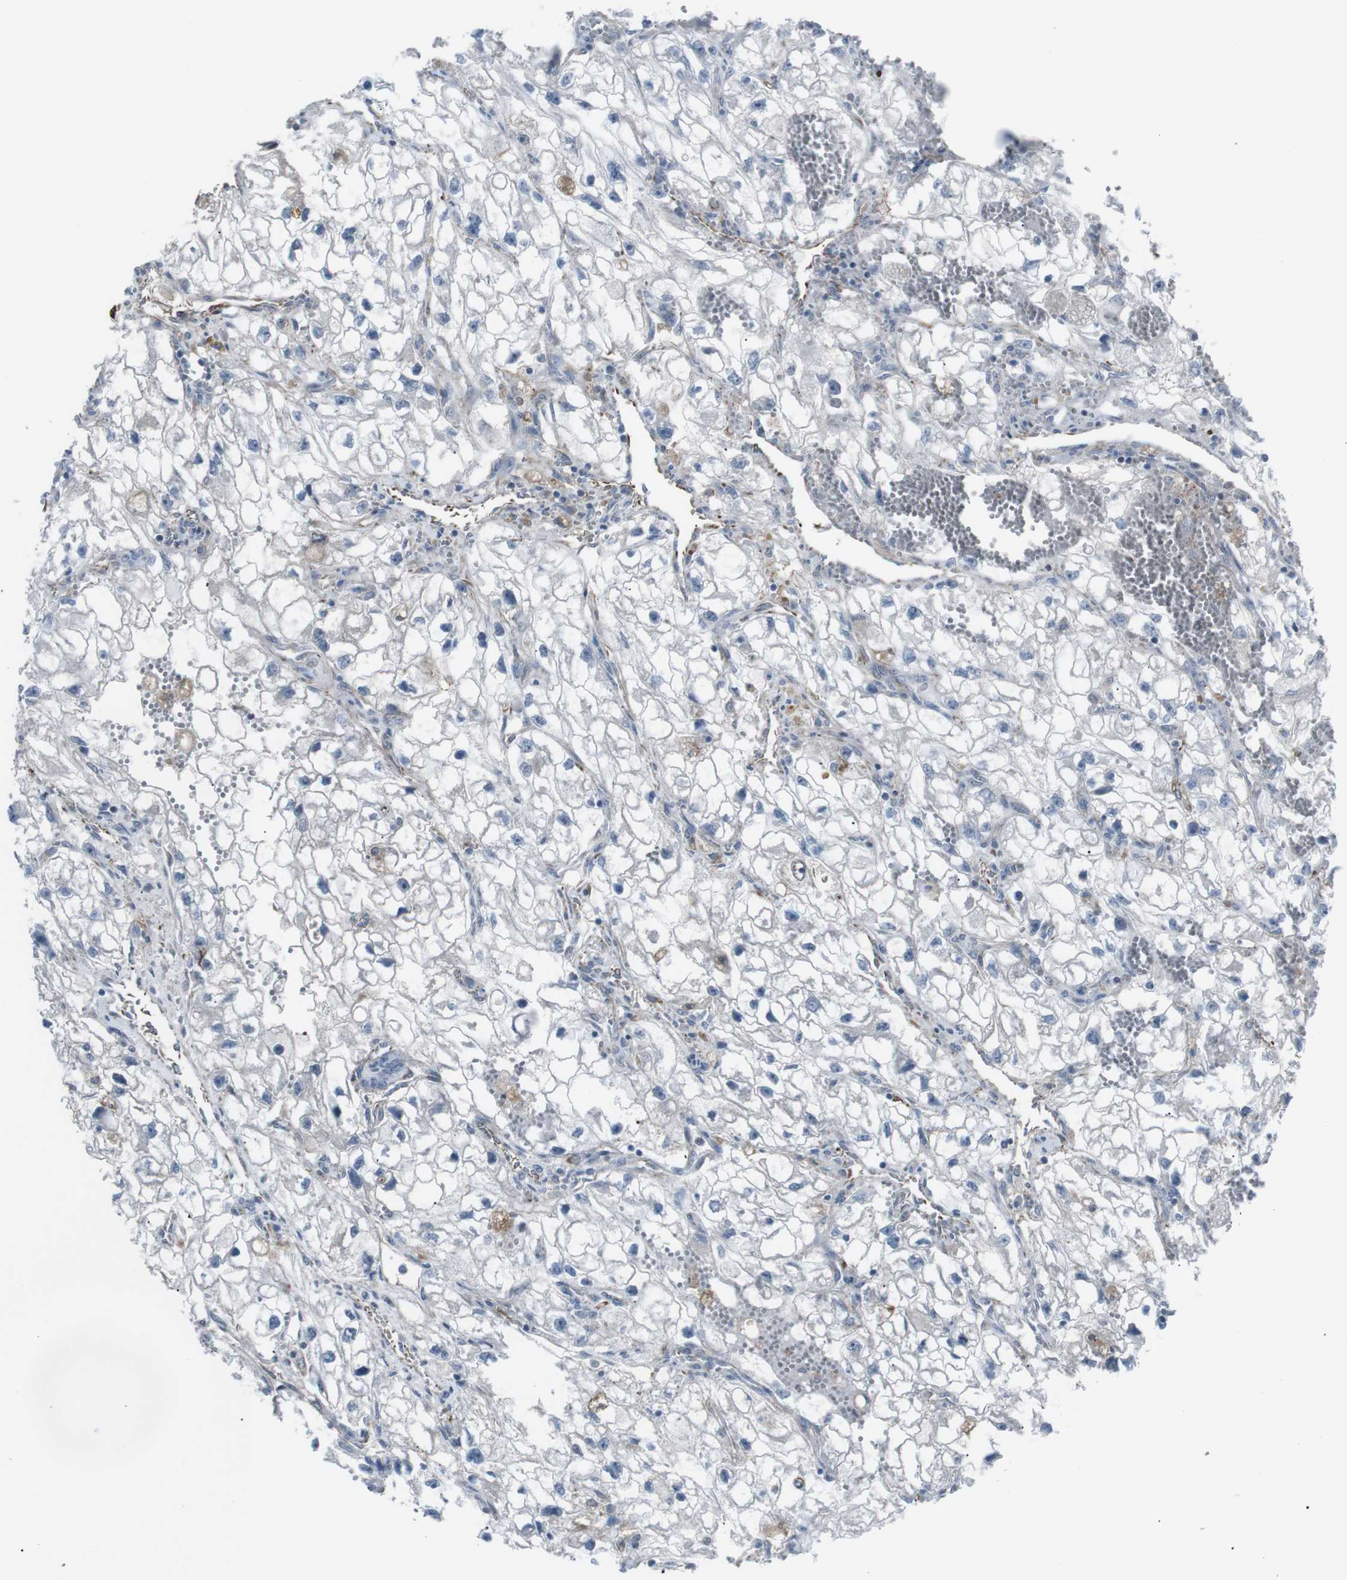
{"staining": {"intensity": "negative", "quantity": "none", "location": "none"}, "tissue": "renal cancer", "cell_type": "Tumor cells", "image_type": "cancer", "snomed": [{"axis": "morphology", "description": "Adenocarcinoma, NOS"}, {"axis": "topography", "description": "Kidney"}], "caption": "This is an IHC image of renal cancer. There is no positivity in tumor cells.", "gene": "TMEM141", "patient": {"sex": "female", "age": 70}}